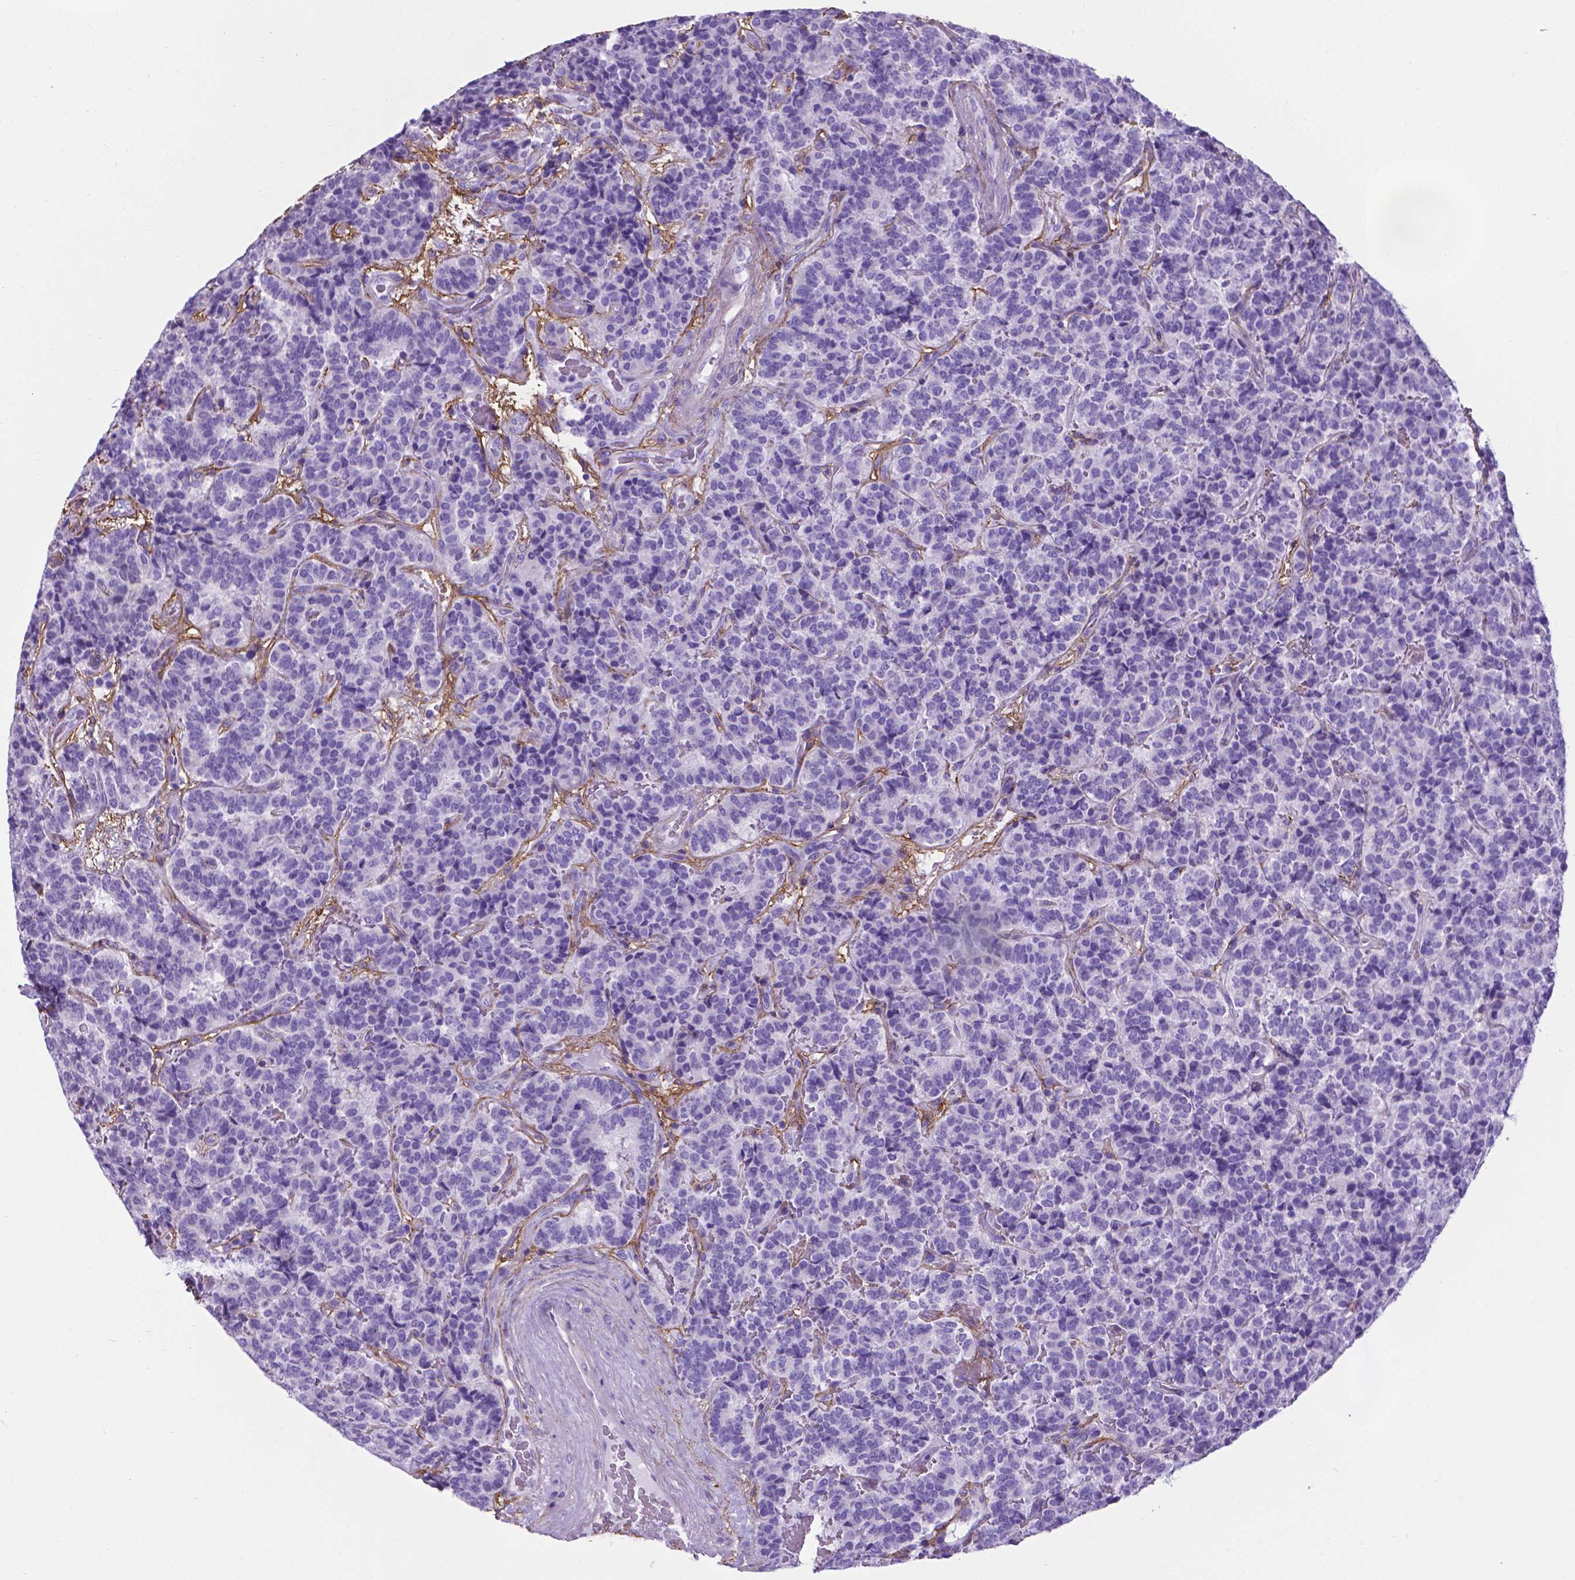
{"staining": {"intensity": "negative", "quantity": "none", "location": "none"}, "tissue": "carcinoid", "cell_type": "Tumor cells", "image_type": "cancer", "snomed": [{"axis": "morphology", "description": "Carcinoid, malignant, NOS"}, {"axis": "topography", "description": "Pancreas"}], "caption": "Immunohistochemical staining of carcinoid (malignant) exhibits no significant expression in tumor cells.", "gene": "MFAP2", "patient": {"sex": "male", "age": 36}}